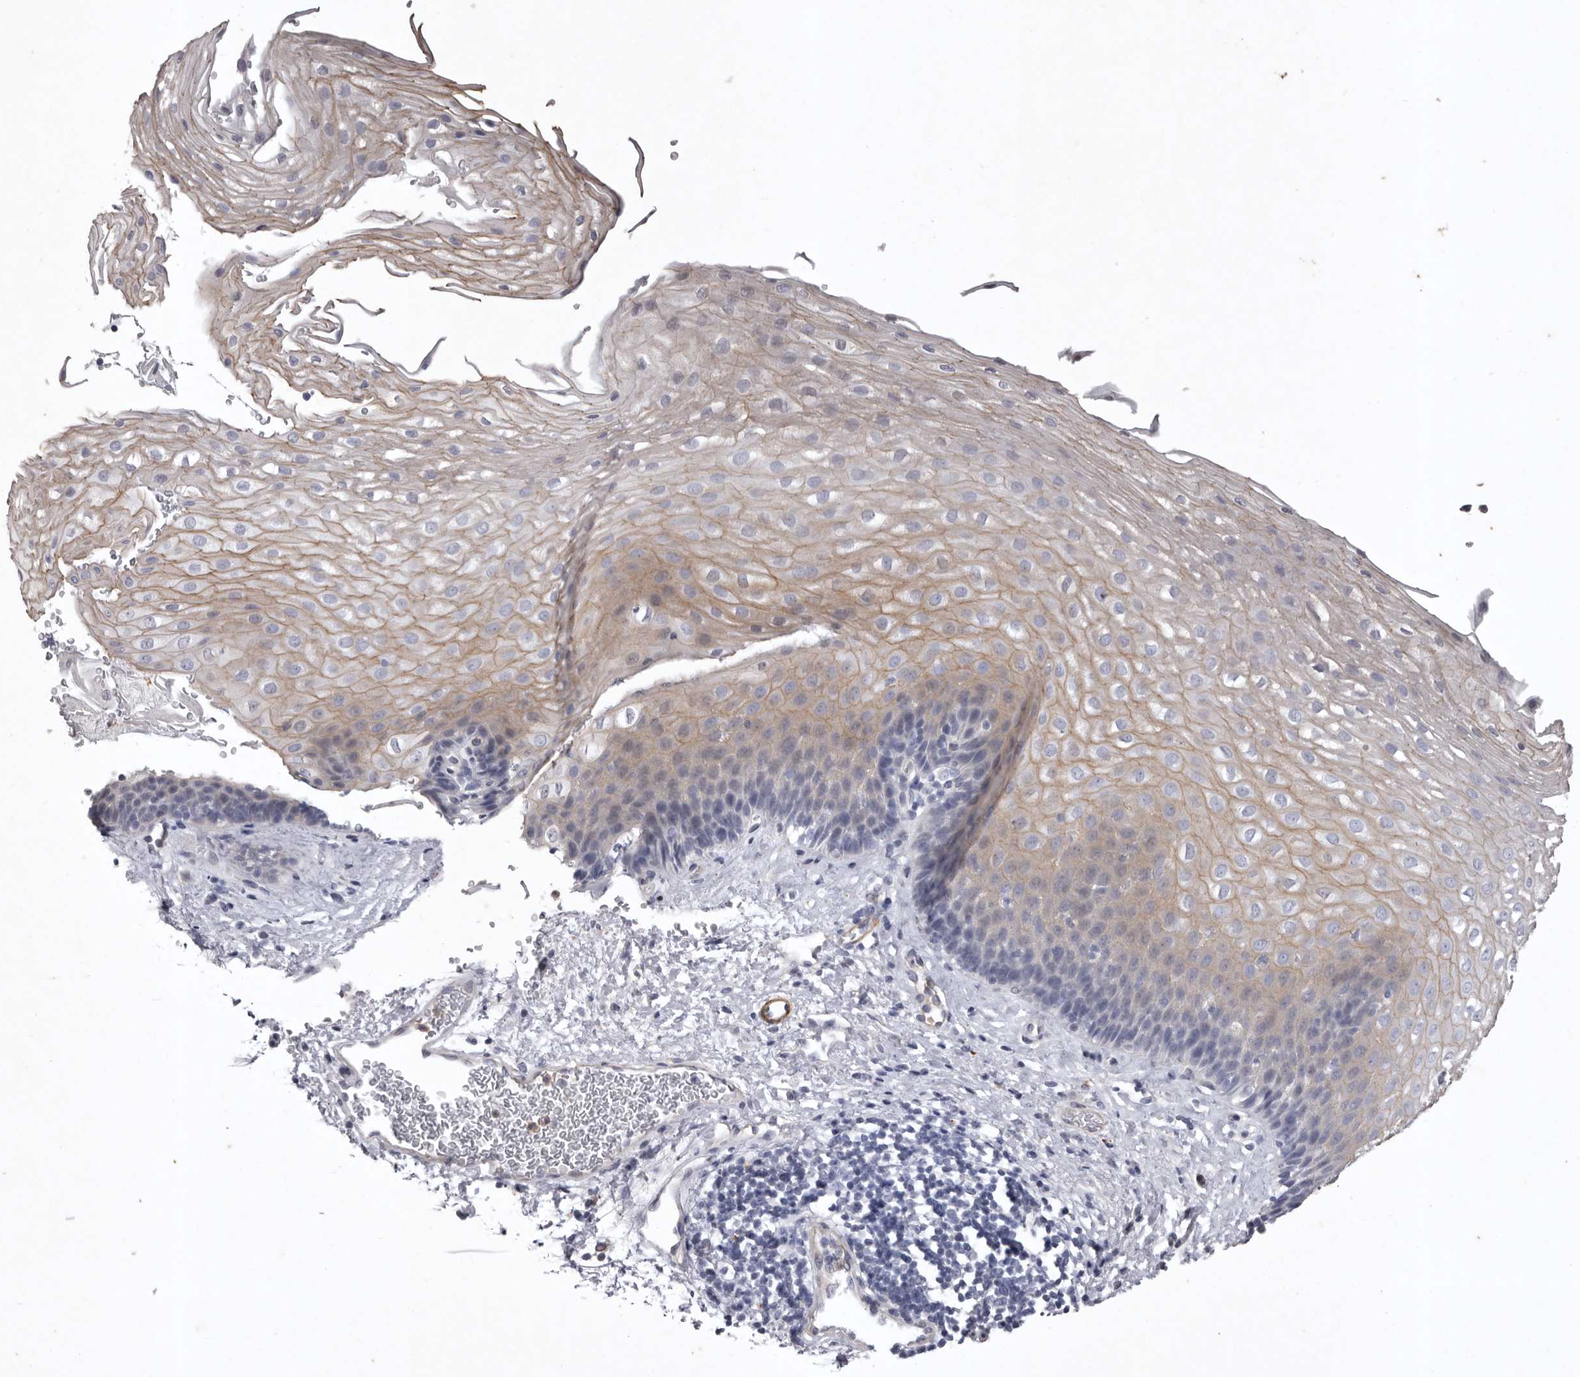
{"staining": {"intensity": "moderate", "quantity": "<25%", "location": "cytoplasmic/membranous"}, "tissue": "esophagus", "cell_type": "Squamous epithelial cells", "image_type": "normal", "snomed": [{"axis": "morphology", "description": "Normal tissue, NOS"}, {"axis": "topography", "description": "Esophagus"}], "caption": "Protein expression analysis of benign human esophagus reveals moderate cytoplasmic/membranous expression in about <25% of squamous epithelial cells. (Brightfield microscopy of DAB IHC at high magnification).", "gene": "NKAIN4", "patient": {"sex": "female", "age": 66}}